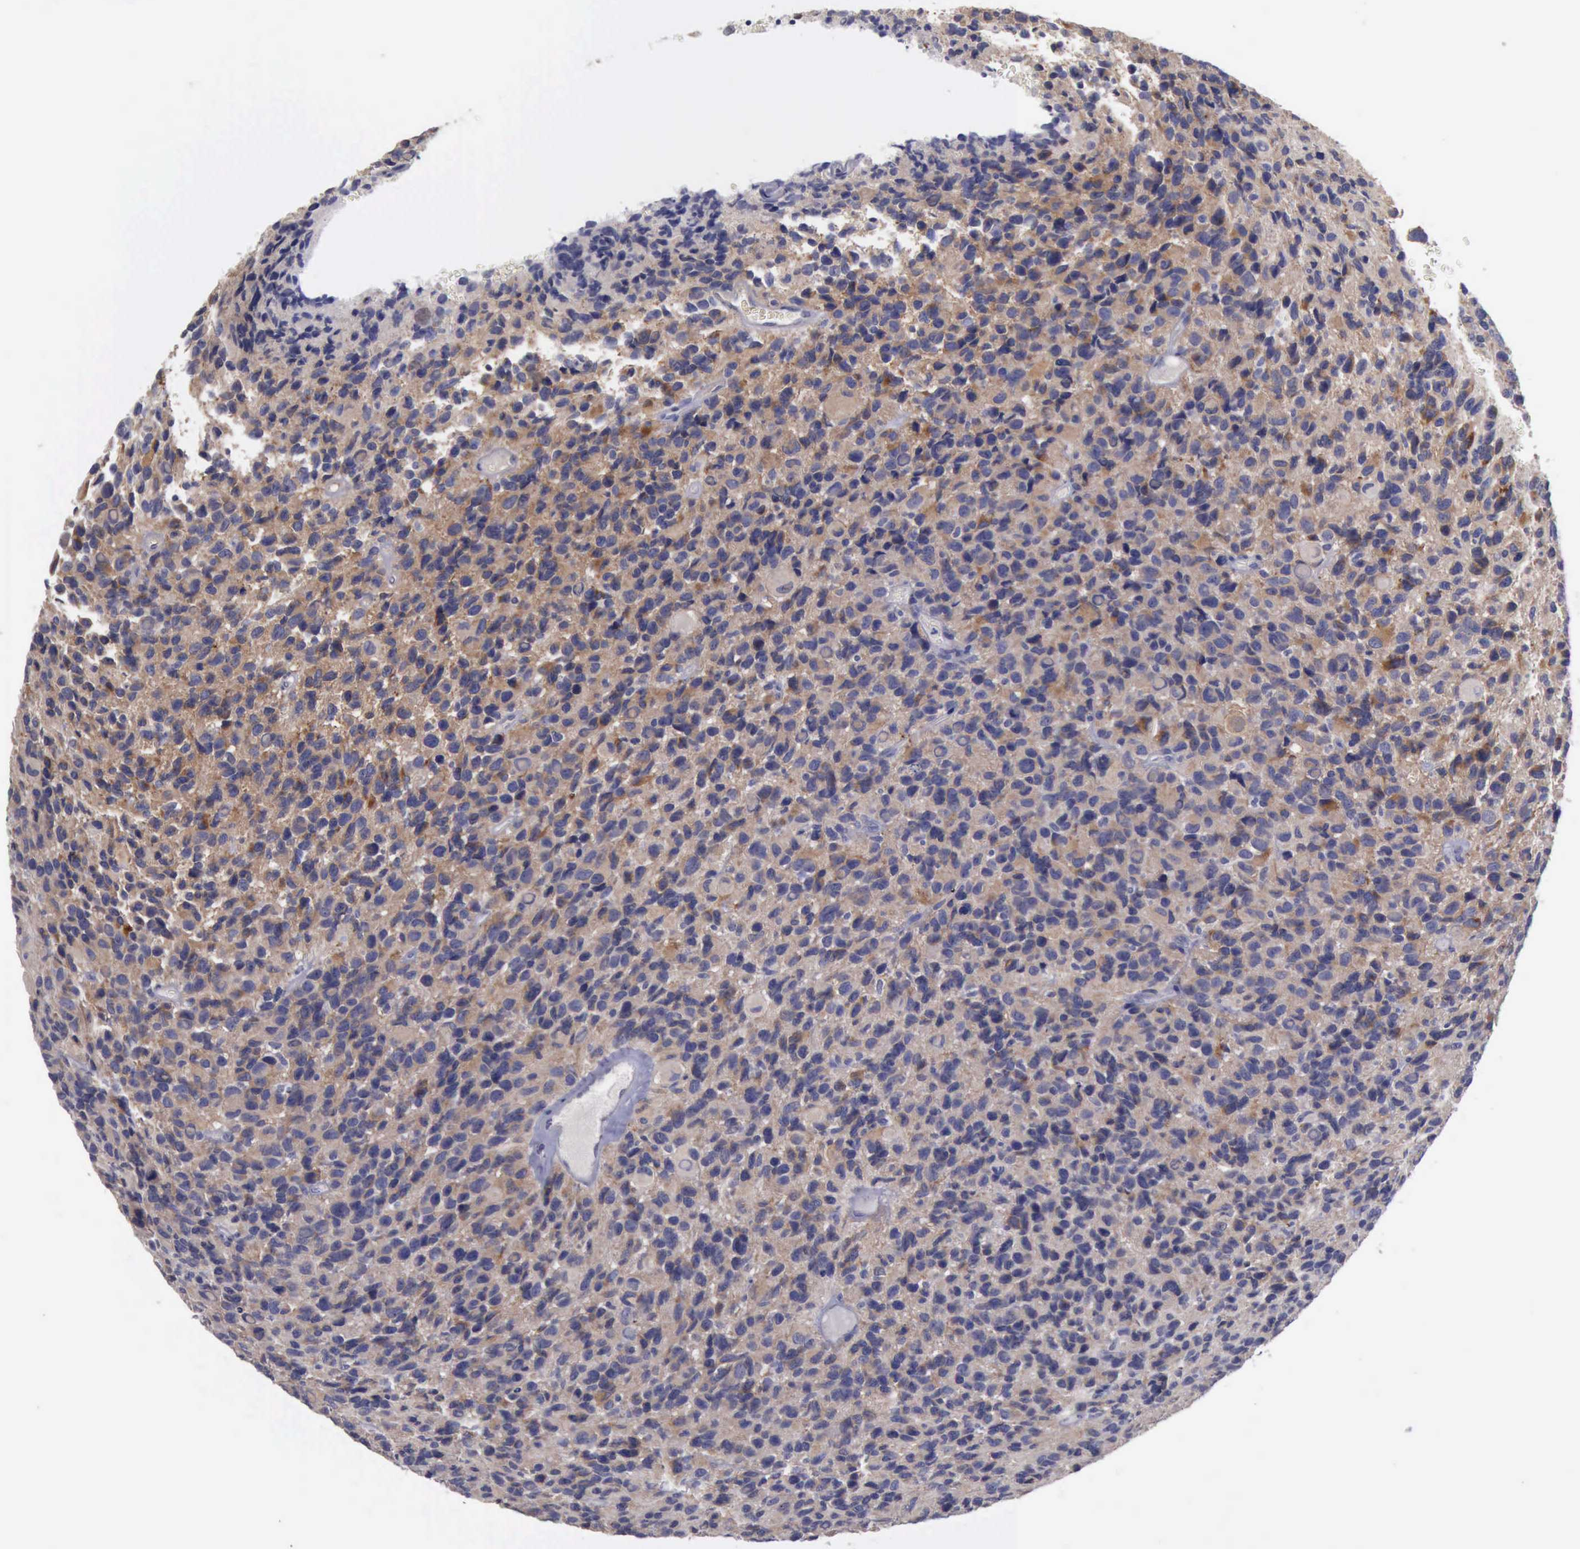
{"staining": {"intensity": "negative", "quantity": "none", "location": "none"}, "tissue": "glioma", "cell_type": "Tumor cells", "image_type": "cancer", "snomed": [{"axis": "morphology", "description": "Glioma, malignant, High grade"}, {"axis": "topography", "description": "Brain"}], "caption": "Protein analysis of glioma displays no significant positivity in tumor cells.", "gene": "PHKA1", "patient": {"sex": "male", "age": 77}}